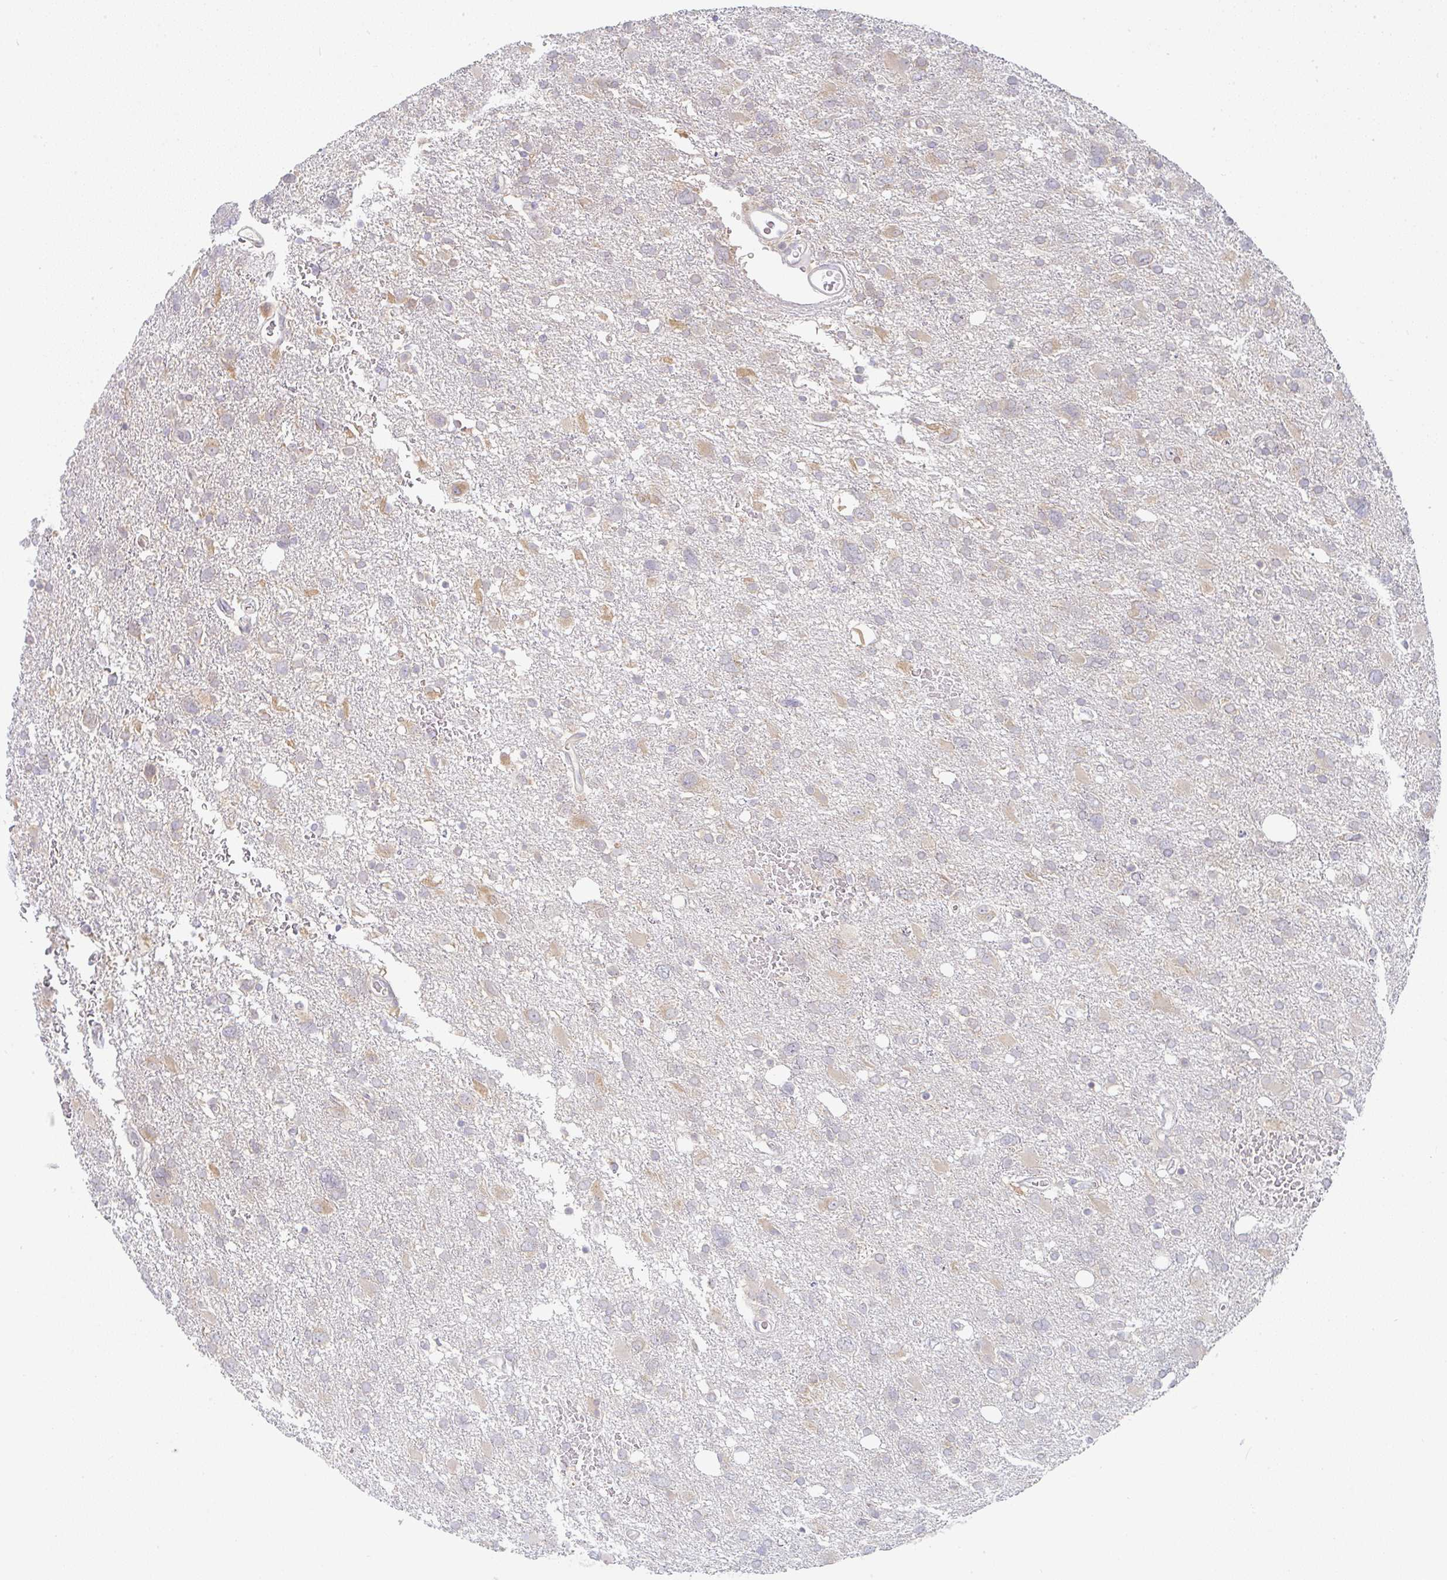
{"staining": {"intensity": "moderate", "quantity": "<25%", "location": "cytoplasmic/membranous"}, "tissue": "glioma", "cell_type": "Tumor cells", "image_type": "cancer", "snomed": [{"axis": "morphology", "description": "Glioma, malignant, High grade"}, {"axis": "topography", "description": "Brain"}], "caption": "A micrograph of human malignant high-grade glioma stained for a protein reveals moderate cytoplasmic/membranous brown staining in tumor cells.", "gene": "DERL2", "patient": {"sex": "male", "age": 61}}